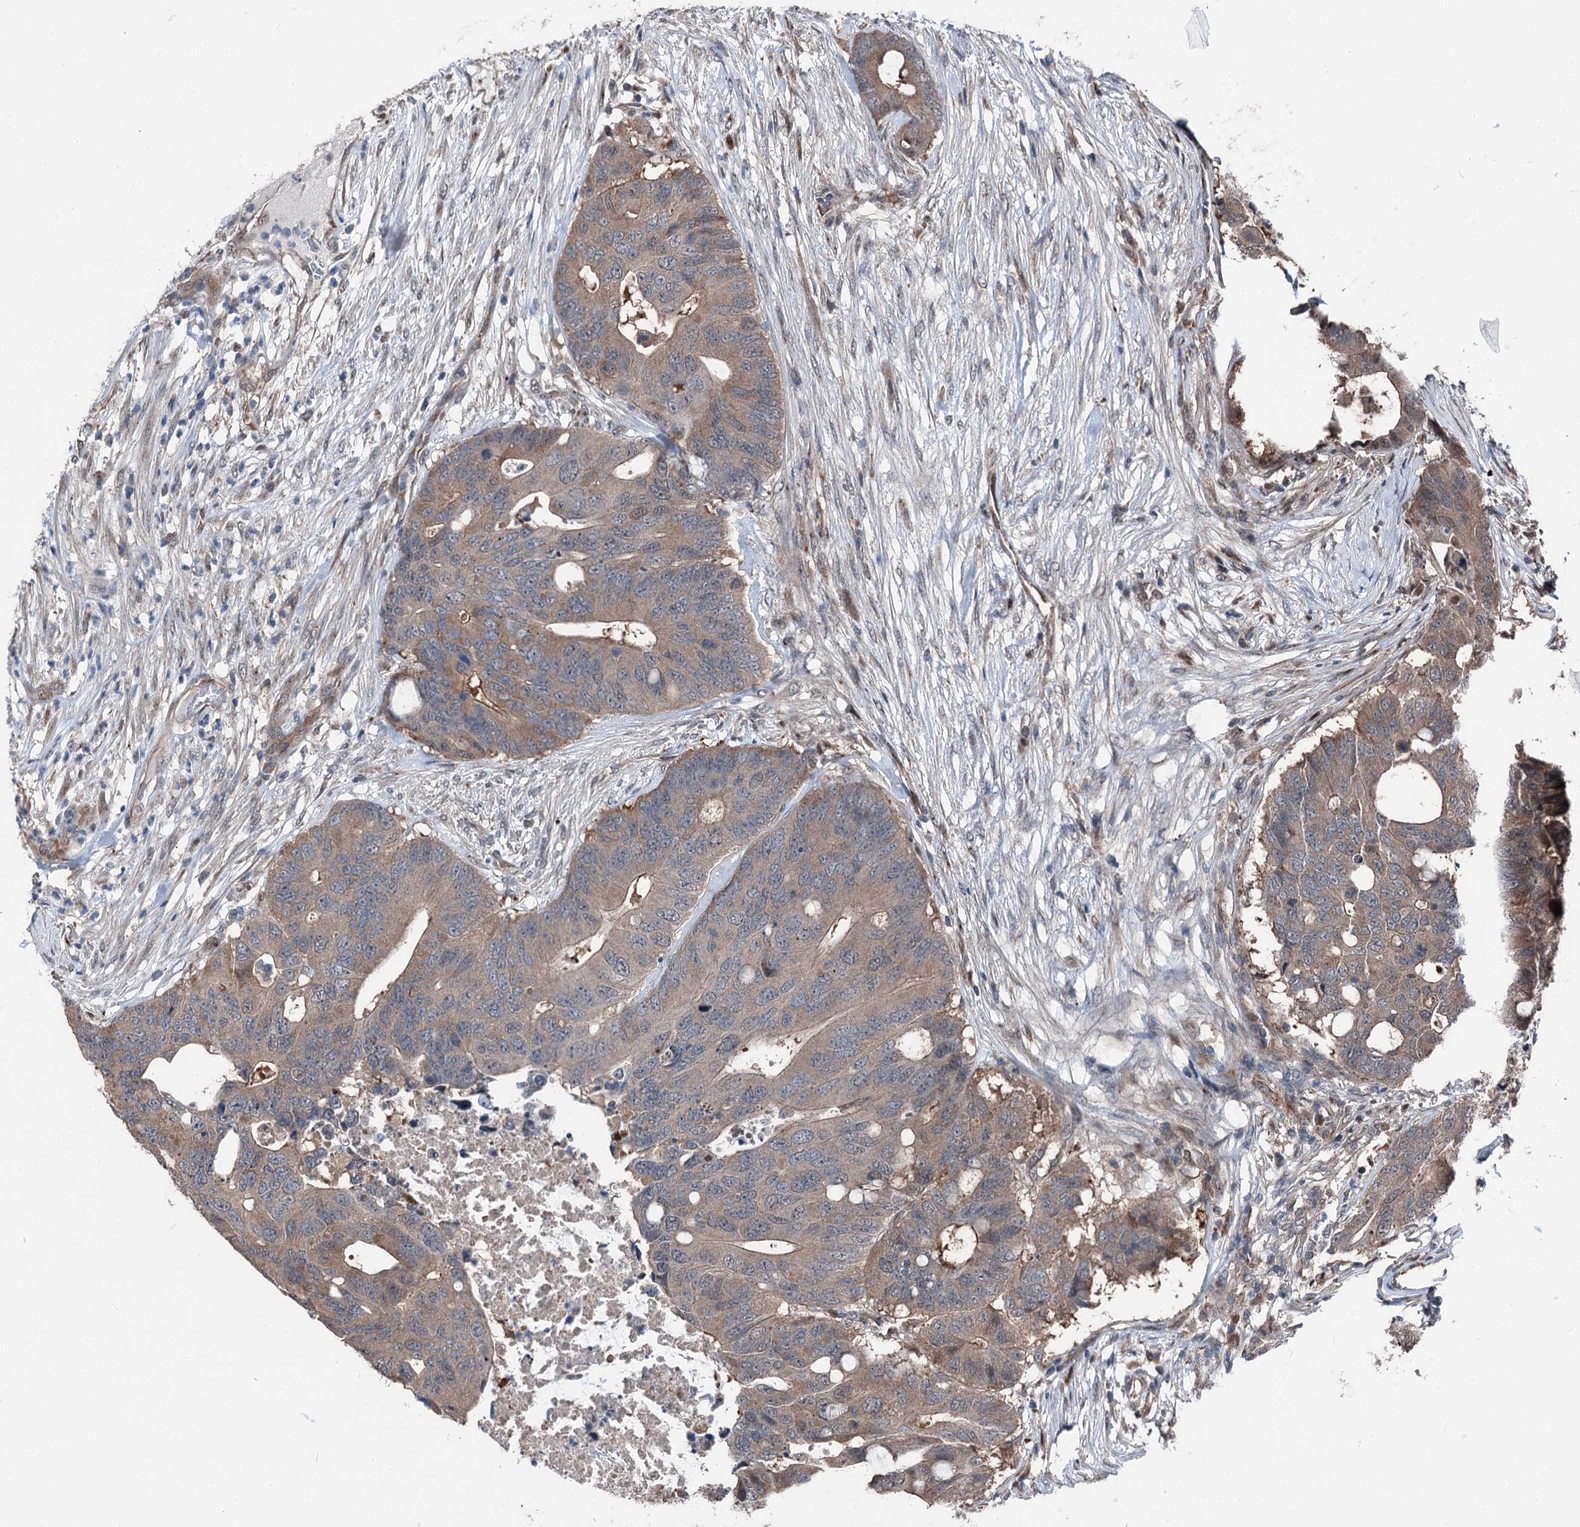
{"staining": {"intensity": "moderate", "quantity": ">75%", "location": "cytoplasmic/membranous"}, "tissue": "colorectal cancer", "cell_type": "Tumor cells", "image_type": "cancer", "snomed": [{"axis": "morphology", "description": "Adenocarcinoma, NOS"}, {"axis": "topography", "description": "Colon"}], "caption": "Colorectal cancer (adenocarcinoma) tissue demonstrates moderate cytoplasmic/membranous expression in approximately >75% of tumor cells", "gene": "PSMD13", "patient": {"sex": "male", "age": 71}}